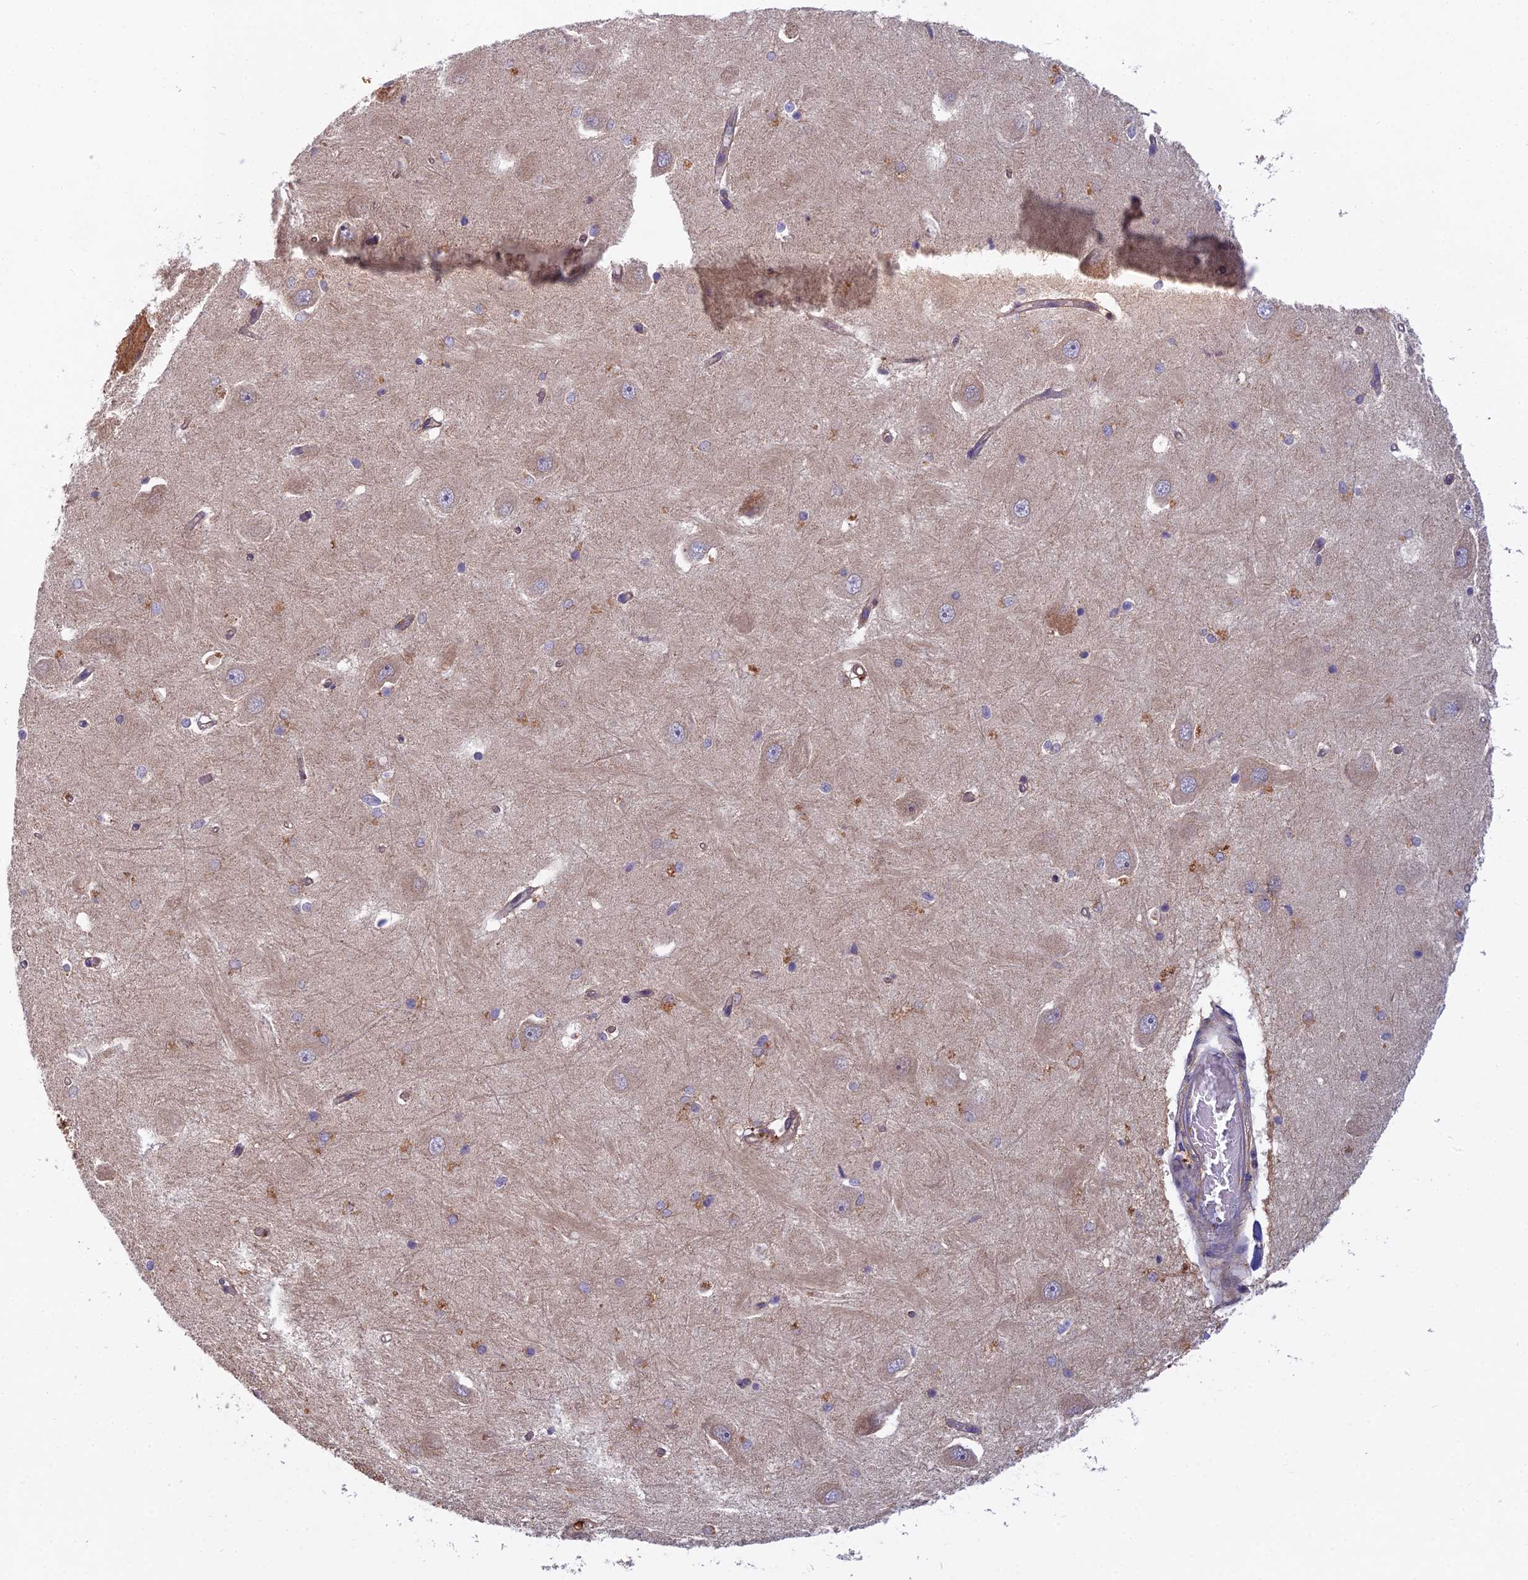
{"staining": {"intensity": "weak", "quantity": "25%-75%", "location": "cytoplasmic/membranous"}, "tissue": "hippocampus", "cell_type": "Glial cells", "image_type": "normal", "snomed": [{"axis": "morphology", "description": "Normal tissue, NOS"}, {"axis": "topography", "description": "Hippocampus"}], "caption": "Glial cells demonstrate low levels of weak cytoplasmic/membranous staining in about 25%-75% of cells in unremarkable human hippocampus. The staining is performed using DAB brown chromogen to label protein expression. The nuclei are counter-stained blue using hematoxylin.", "gene": "CCDC167", "patient": {"sex": "male", "age": 45}}